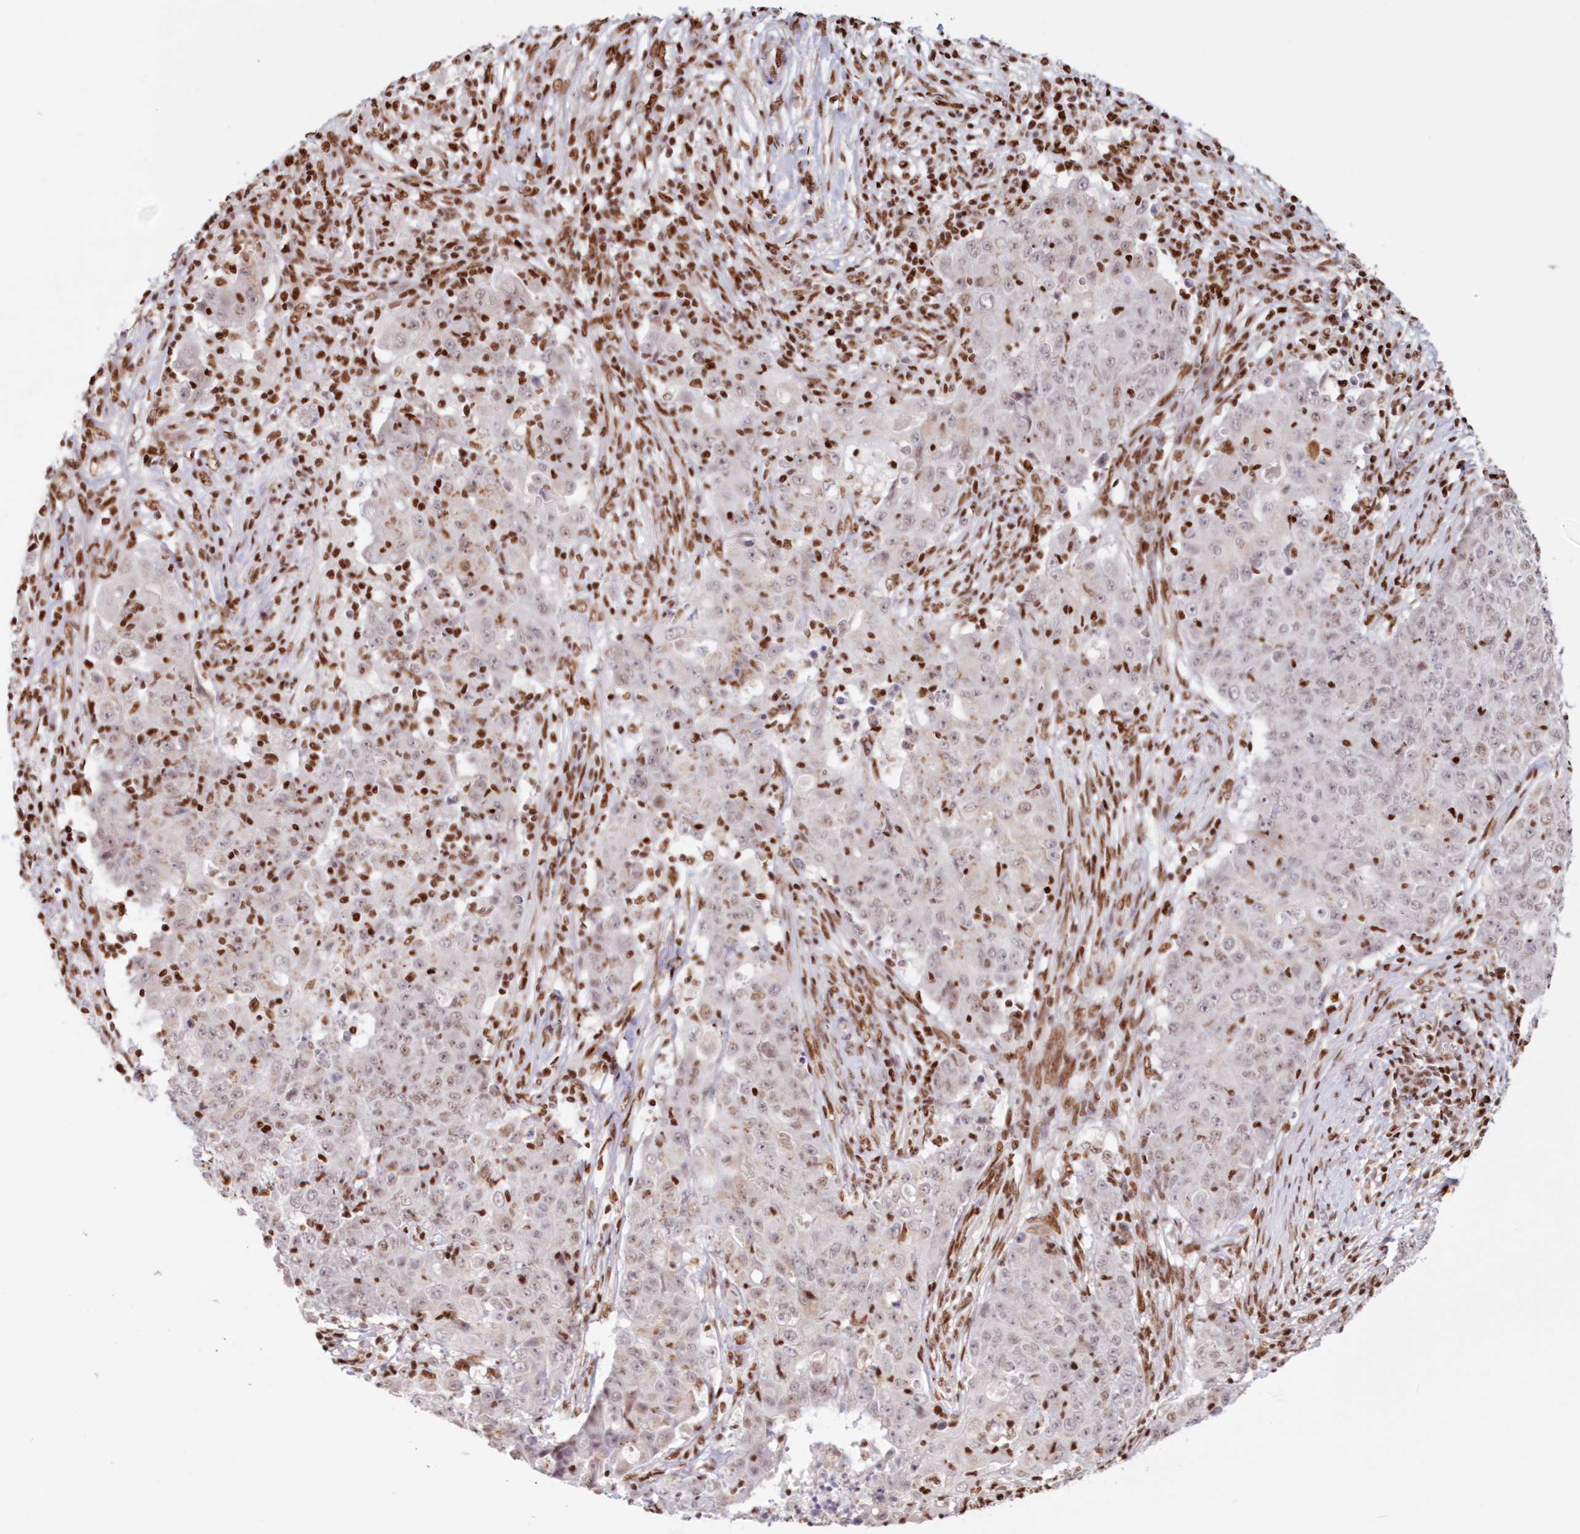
{"staining": {"intensity": "weak", "quantity": "25%-75%", "location": "nuclear"}, "tissue": "ovarian cancer", "cell_type": "Tumor cells", "image_type": "cancer", "snomed": [{"axis": "morphology", "description": "Carcinoma, endometroid"}, {"axis": "topography", "description": "Ovary"}], "caption": "High-power microscopy captured an immunohistochemistry (IHC) histopathology image of ovarian endometroid carcinoma, revealing weak nuclear staining in about 25%-75% of tumor cells. (brown staining indicates protein expression, while blue staining denotes nuclei).", "gene": "POLR2B", "patient": {"sex": "female", "age": 42}}